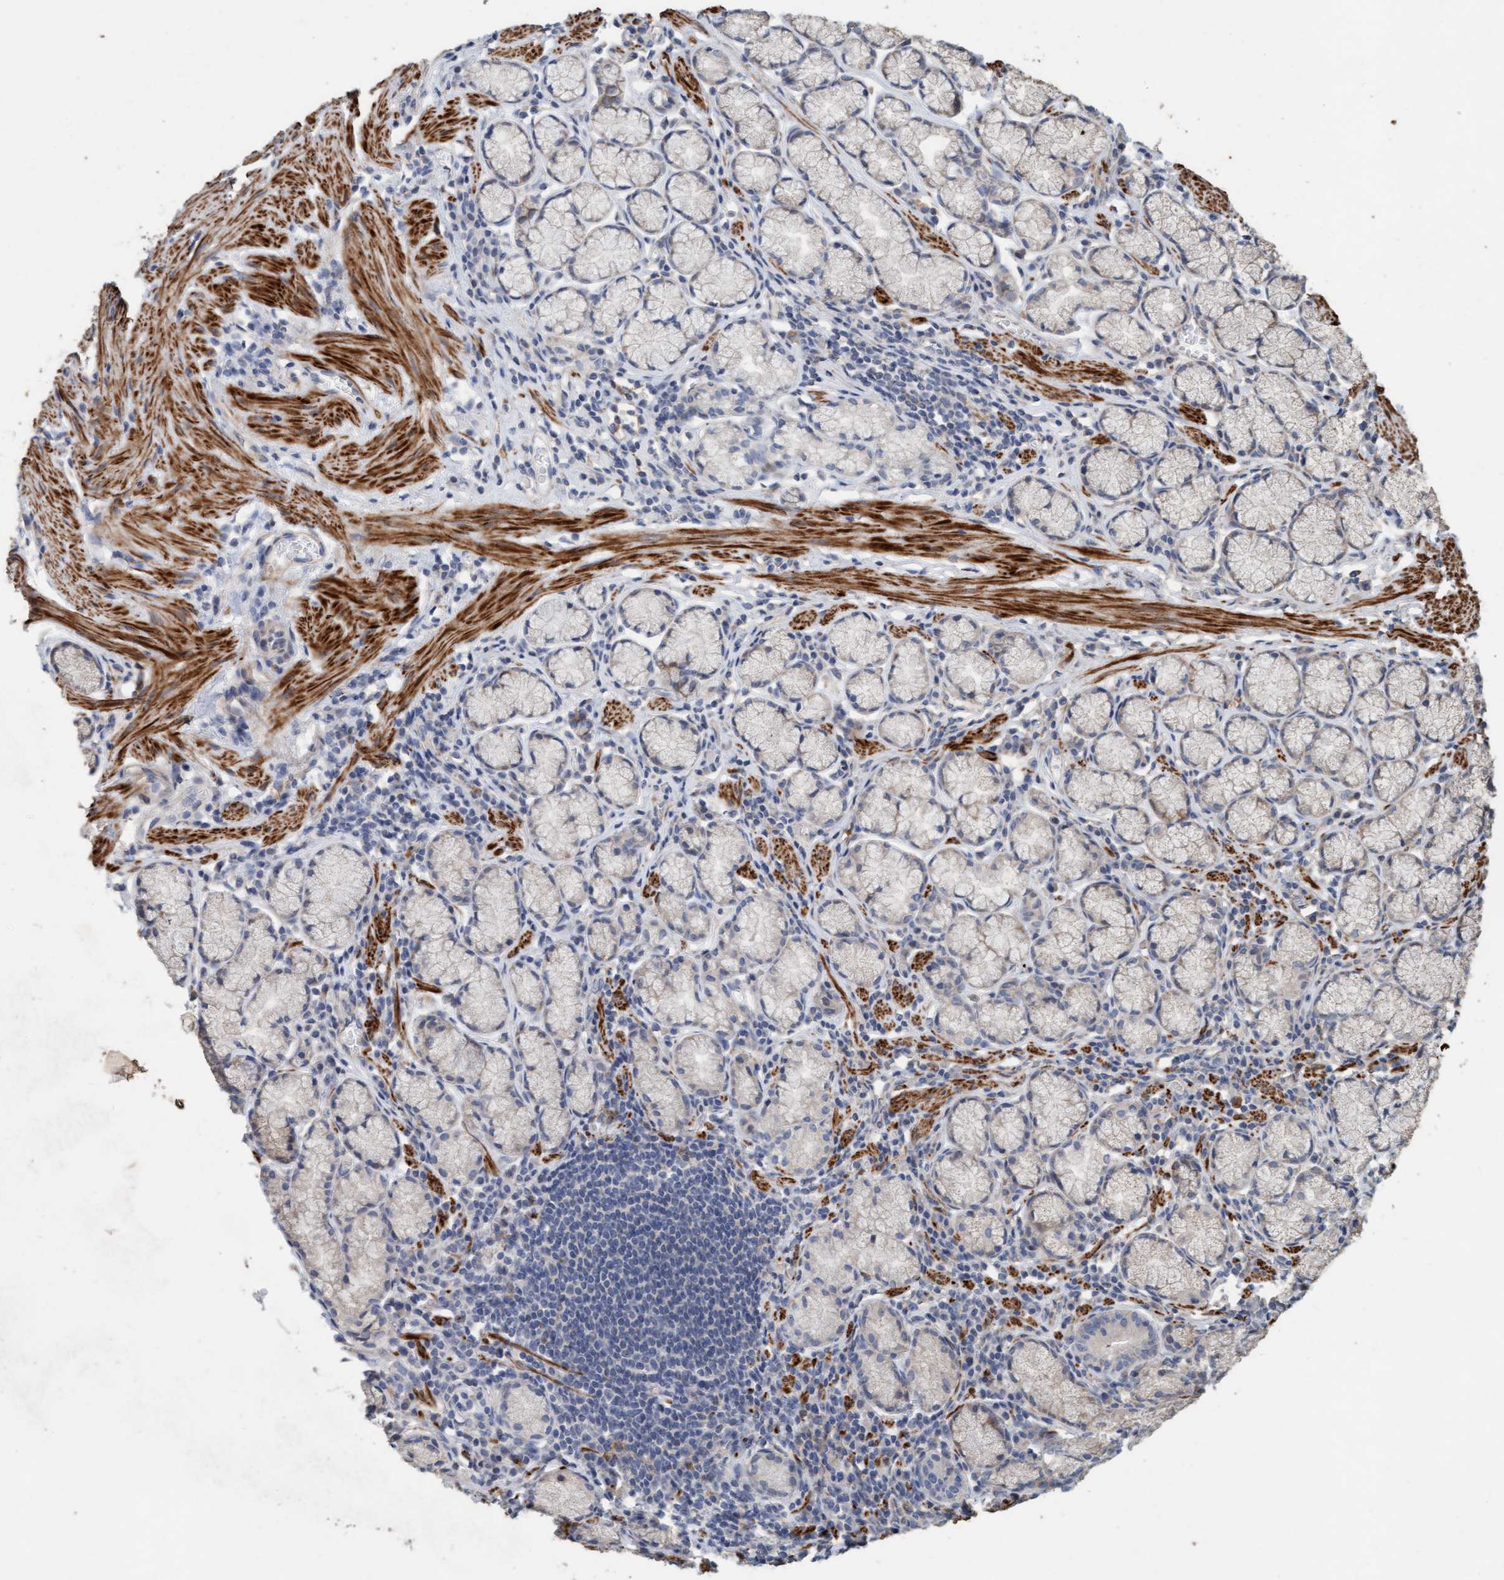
{"staining": {"intensity": "weak", "quantity": "<25%", "location": "cytoplasmic/membranous"}, "tissue": "stomach", "cell_type": "Glandular cells", "image_type": "normal", "snomed": [{"axis": "morphology", "description": "Normal tissue, NOS"}, {"axis": "topography", "description": "Stomach"}], "caption": "High power microscopy histopathology image of an immunohistochemistry (IHC) micrograph of unremarkable stomach, revealing no significant positivity in glandular cells. The staining is performed using DAB (3,3'-diaminobenzidine) brown chromogen with nuclei counter-stained in using hematoxylin.", "gene": "LONRF1", "patient": {"sex": "male", "age": 55}}